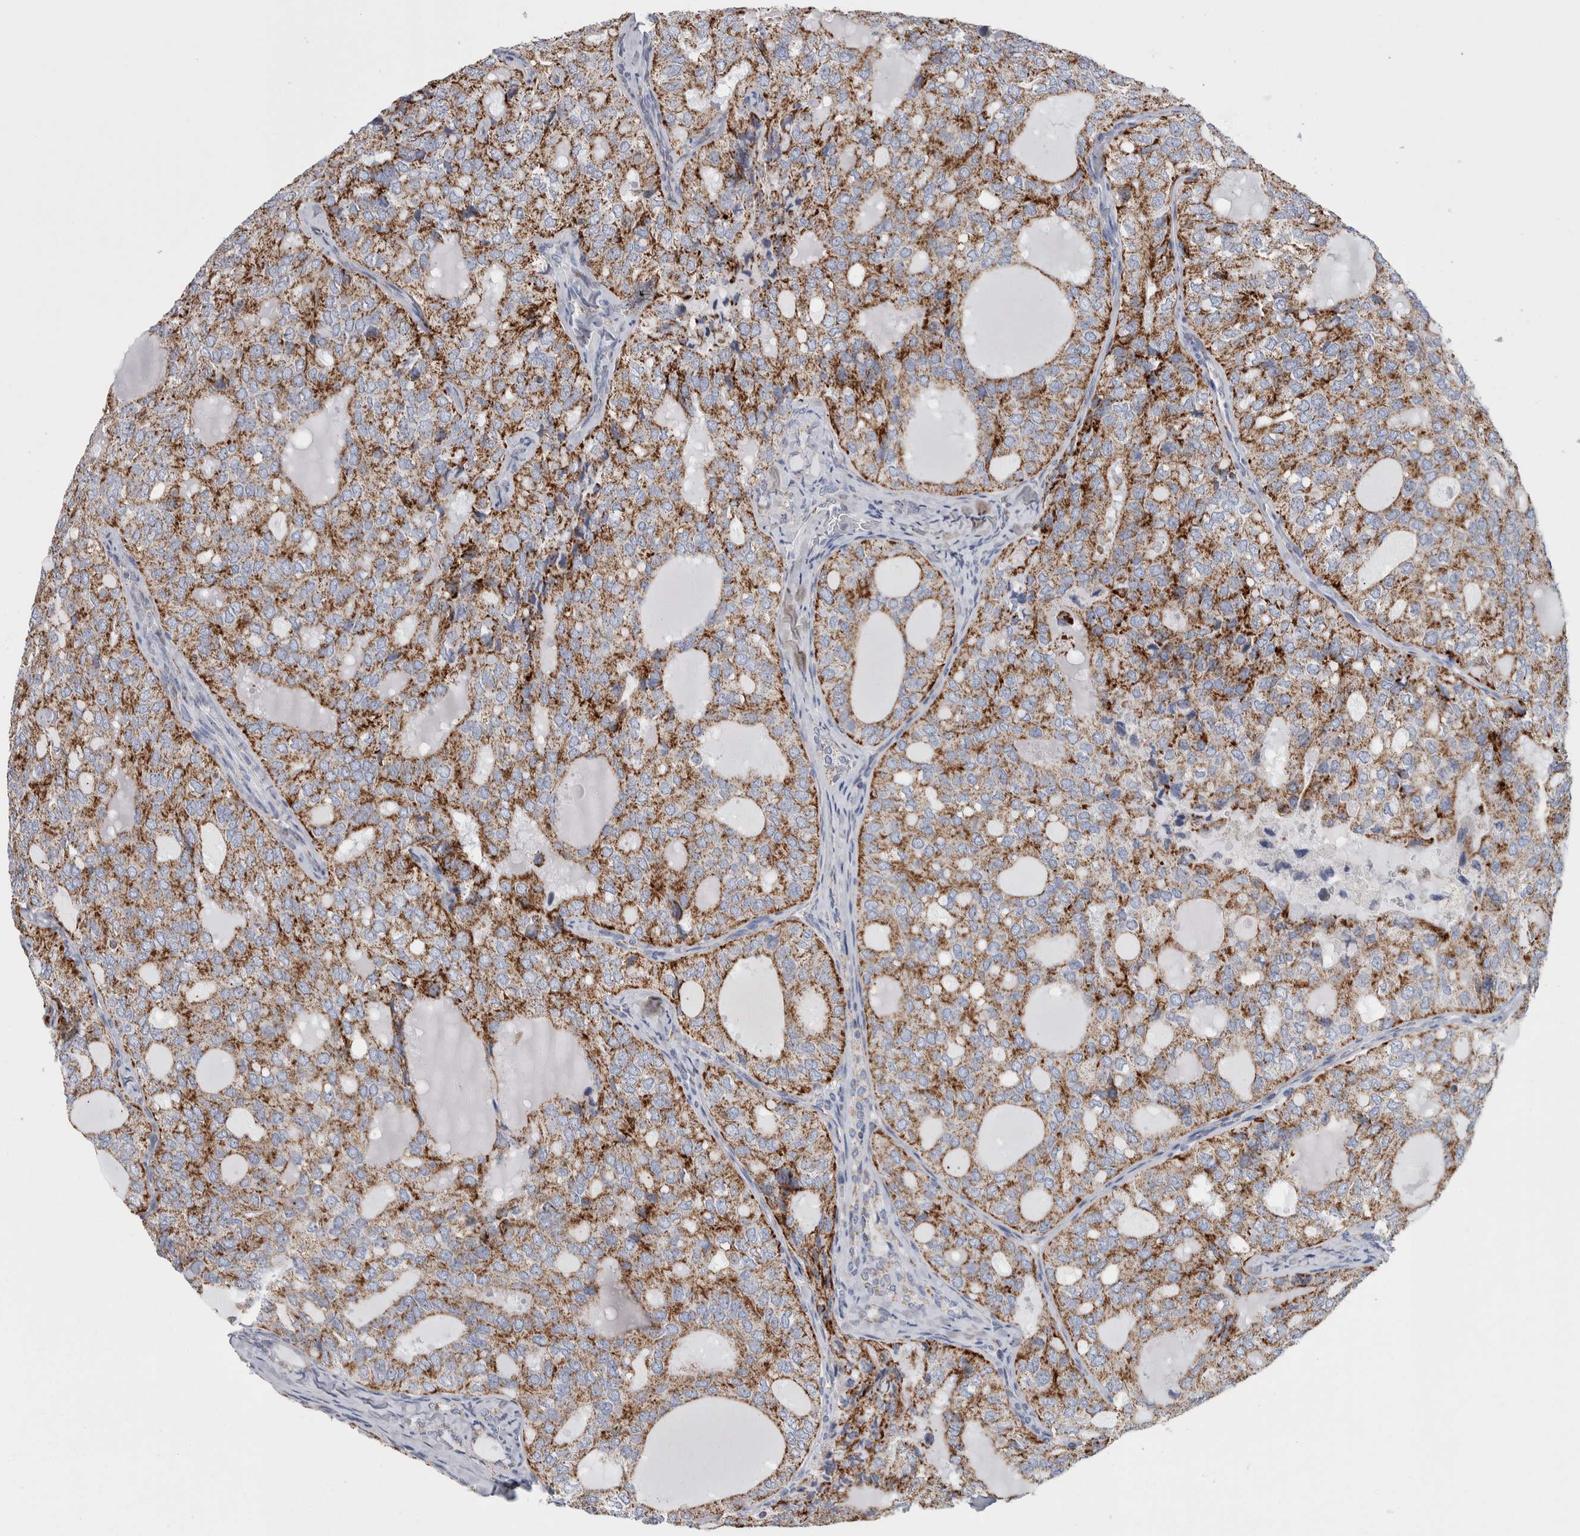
{"staining": {"intensity": "moderate", "quantity": ">75%", "location": "cytoplasmic/membranous"}, "tissue": "thyroid cancer", "cell_type": "Tumor cells", "image_type": "cancer", "snomed": [{"axis": "morphology", "description": "Follicular adenoma carcinoma, NOS"}, {"axis": "topography", "description": "Thyroid gland"}], "caption": "The histopathology image reveals a brown stain indicating the presence of a protein in the cytoplasmic/membranous of tumor cells in thyroid cancer.", "gene": "ETFA", "patient": {"sex": "male", "age": 75}}